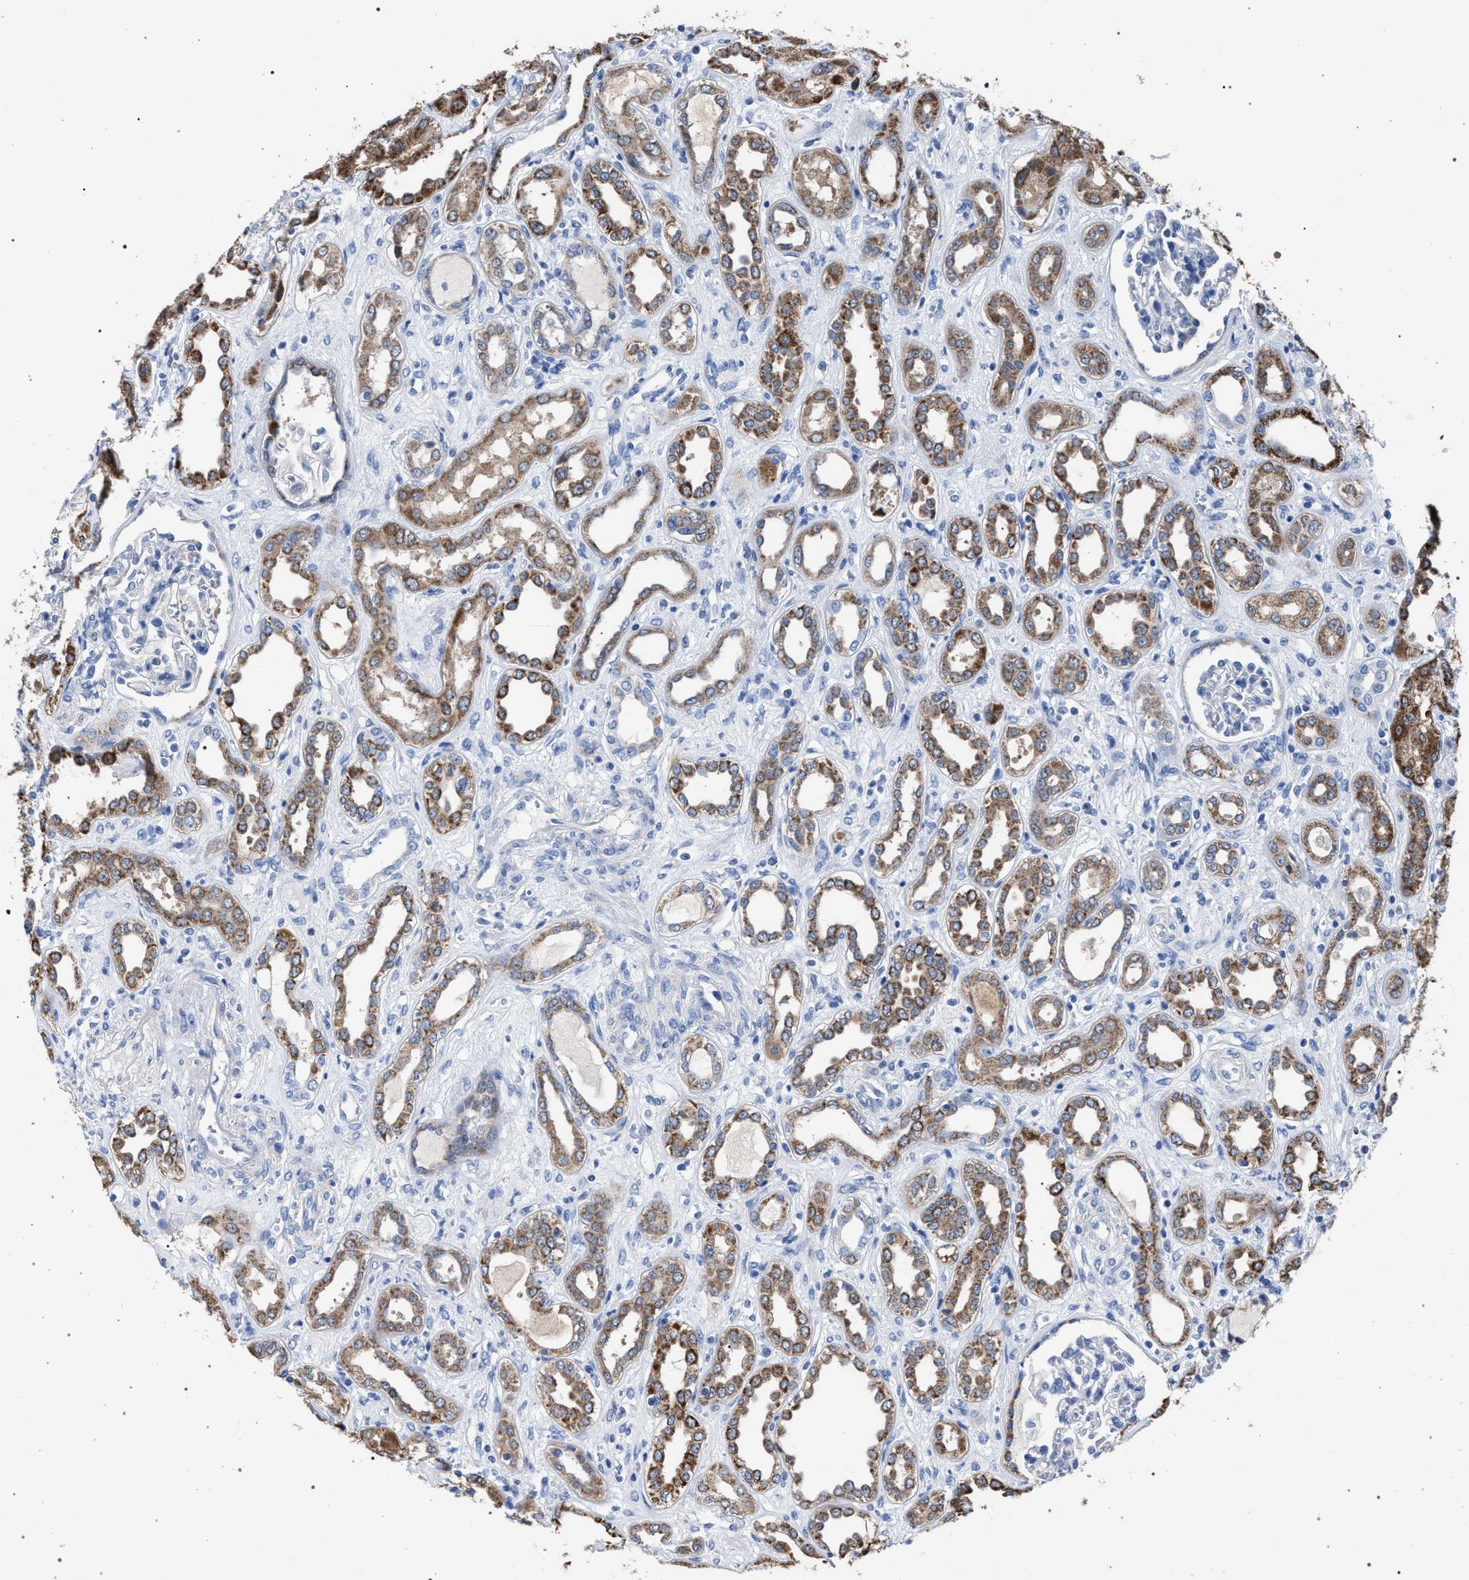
{"staining": {"intensity": "negative", "quantity": "none", "location": "none"}, "tissue": "kidney", "cell_type": "Cells in glomeruli", "image_type": "normal", "snomed": [{"axis": "morphology", "description": "Normal tissue, NOS"}, {"axis": "topography", "description": "Kidney"}], "caption": "The IHC photomicrograph has no significant staining in cells in glomeruli of kidney. Brightfield microscopy of immunohistochemistry (IHC) stained with DAB (brown) and hematoxylin (blue), captured at high magnification.", "gene": "CRYZ", "patient": {"sex": "male", "age": 59}}